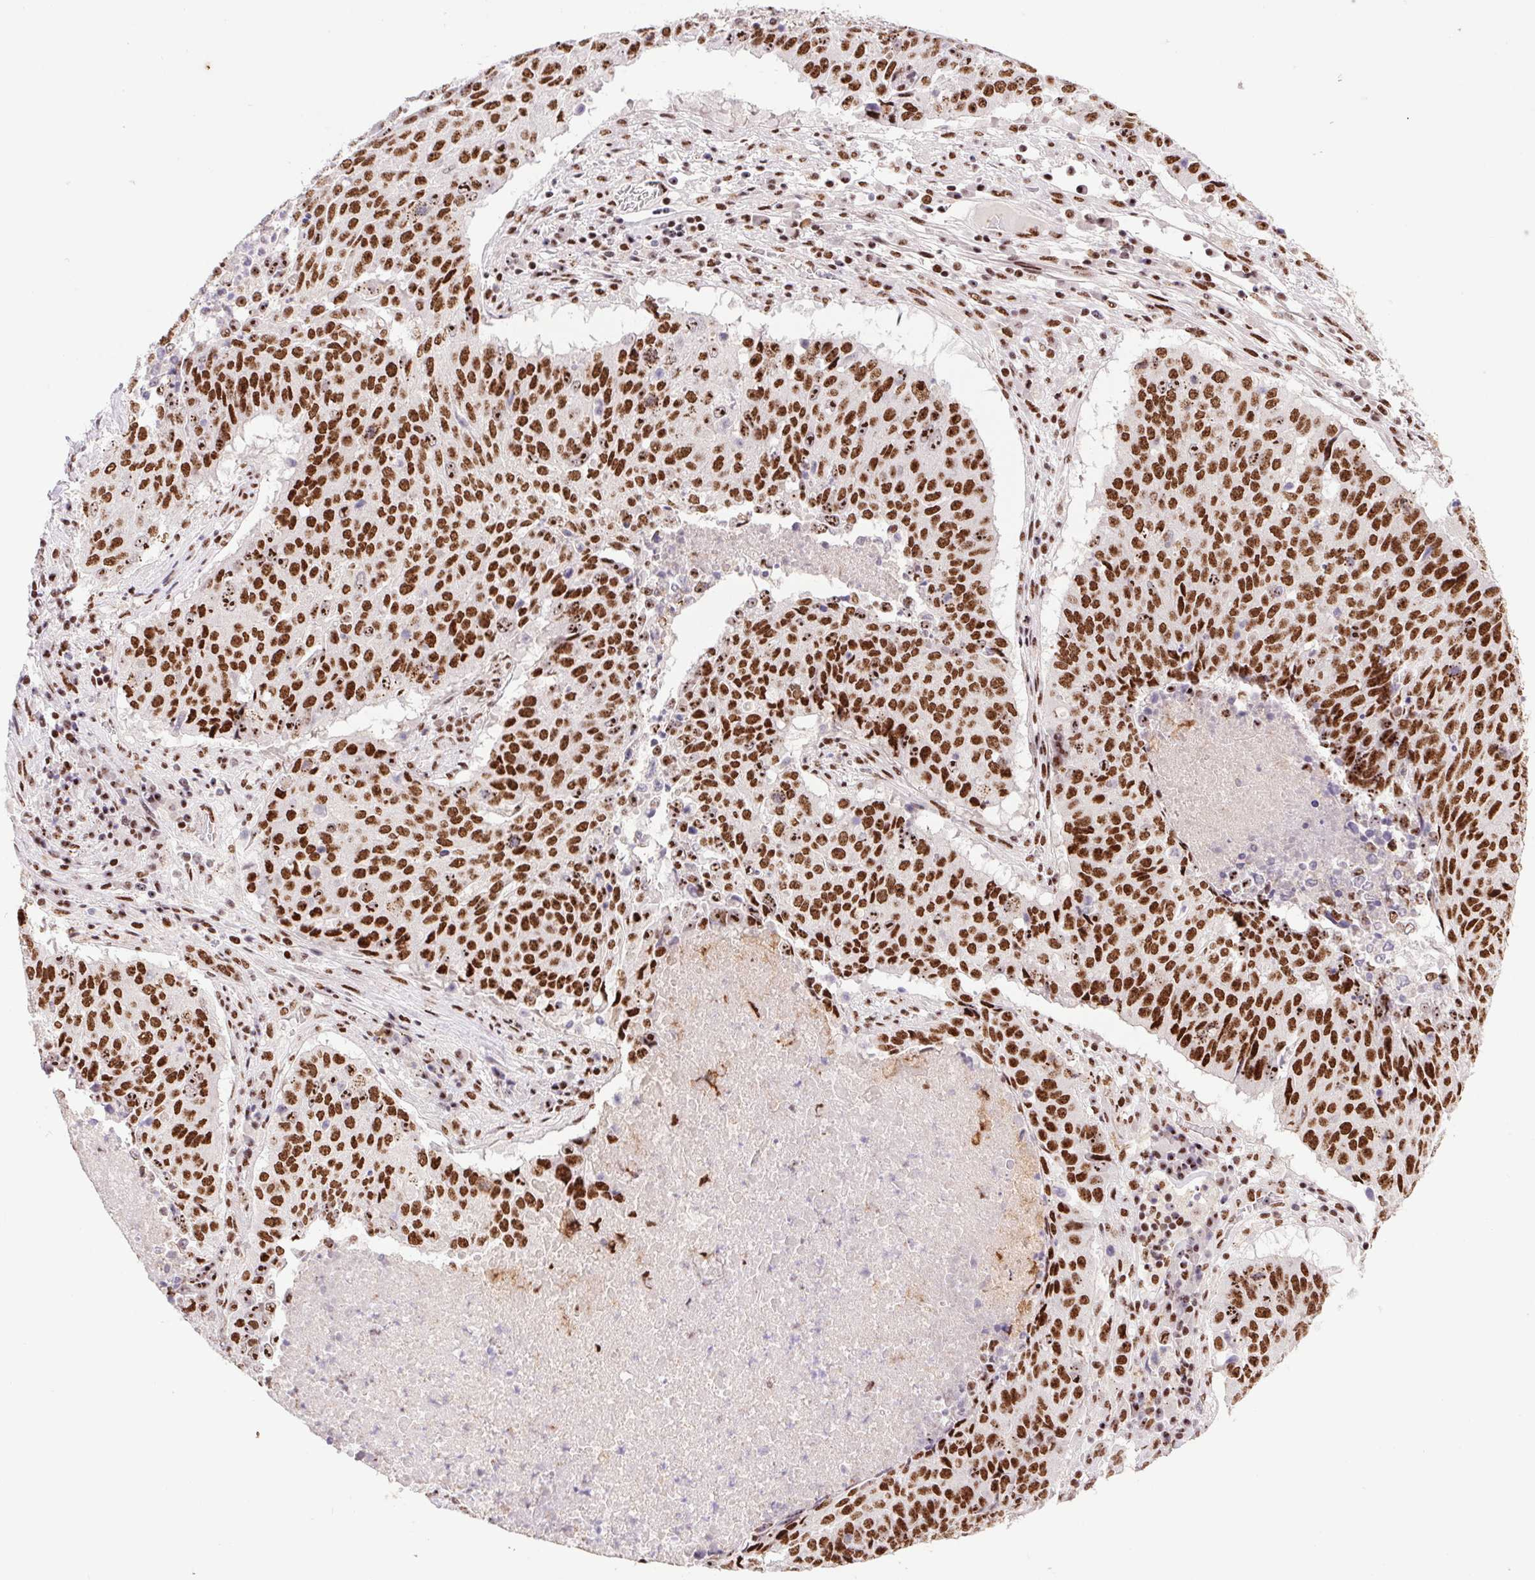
{"staining": {"intensity": "strong", "quantity": ">75%", "location": "nuclear"}, "tissue": "lung cancer", "cell_type": "Tumor cells", "image_type": "cancer", "snomed": [{"axis": "morphology", "description": "Normal tissue, NOS"}, {"axis": "morphology", "description": "Squamous cell carcinoma, NOS"}, {"axis": "topography", "description": "Bronchus"}, {"axis": "topography", "description": "Lung"}], "caption": "Protein expression analysis of lung cancer demonstrates strong nuclear expression in approximately >75% of tumor cells.", "gene": "LDLRAD4", "patient": {"sex": "male", "age": 64}}